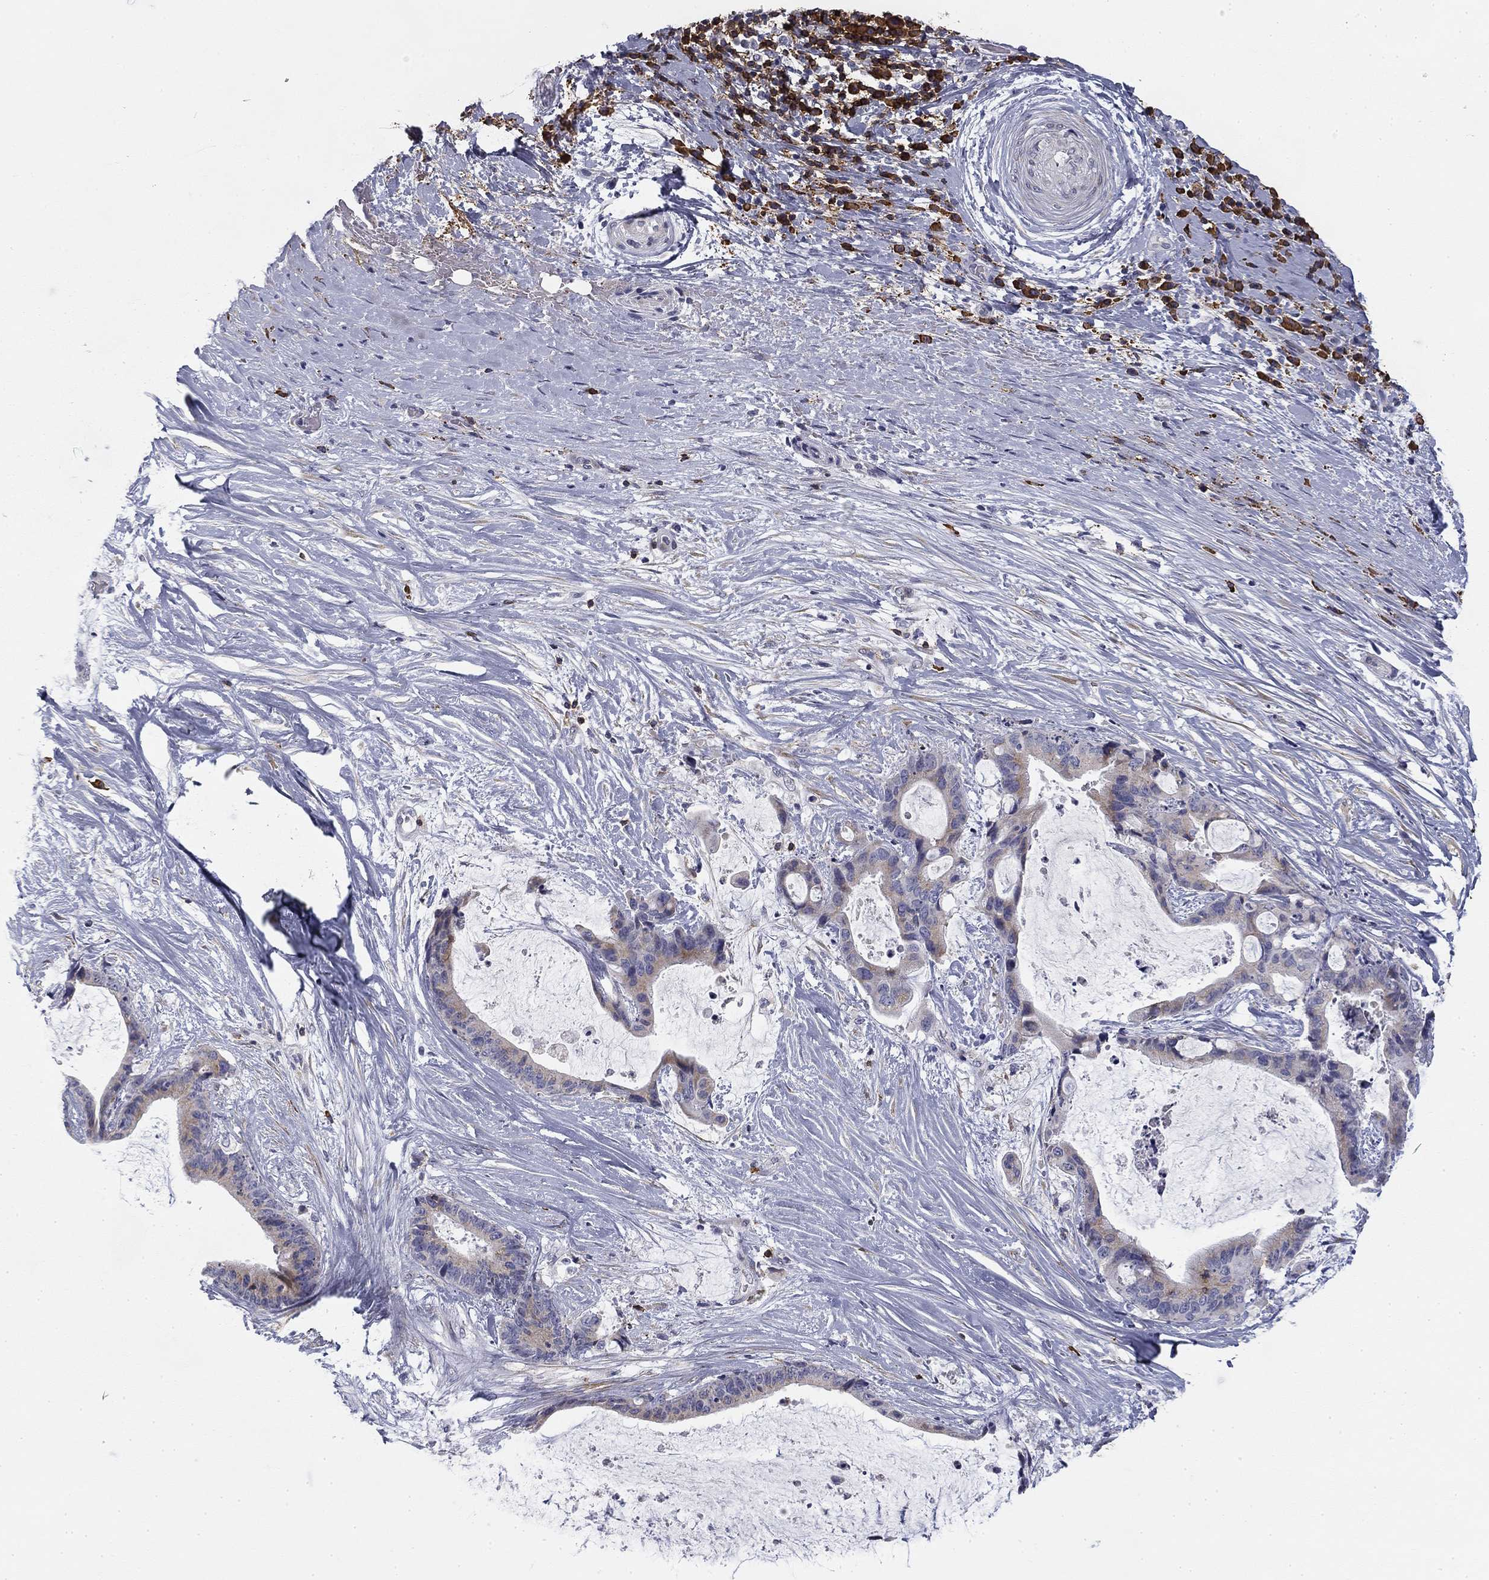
{"staining": {"intensity": "weak", "quantity": "25%-75%", "location": "cytoplasmic/membranous"}, "tissue": "liver cancer", "cell_type": "Tumor cells", "image_type": "cancer", "snomed": [{"axis": "morphology", "description": "Cholangiocarcinoma"}, {"axis": "topography", "description": "Liver"}], "caption": "The micrograph reveals a brown stain indicating the presence of a protein in the cytoplasmic/membranous of tumor cells in liver cancer (cholangiocarcinoma).", "gene": "TRAT1", "patient": {"sex": "female", "age": 73}}